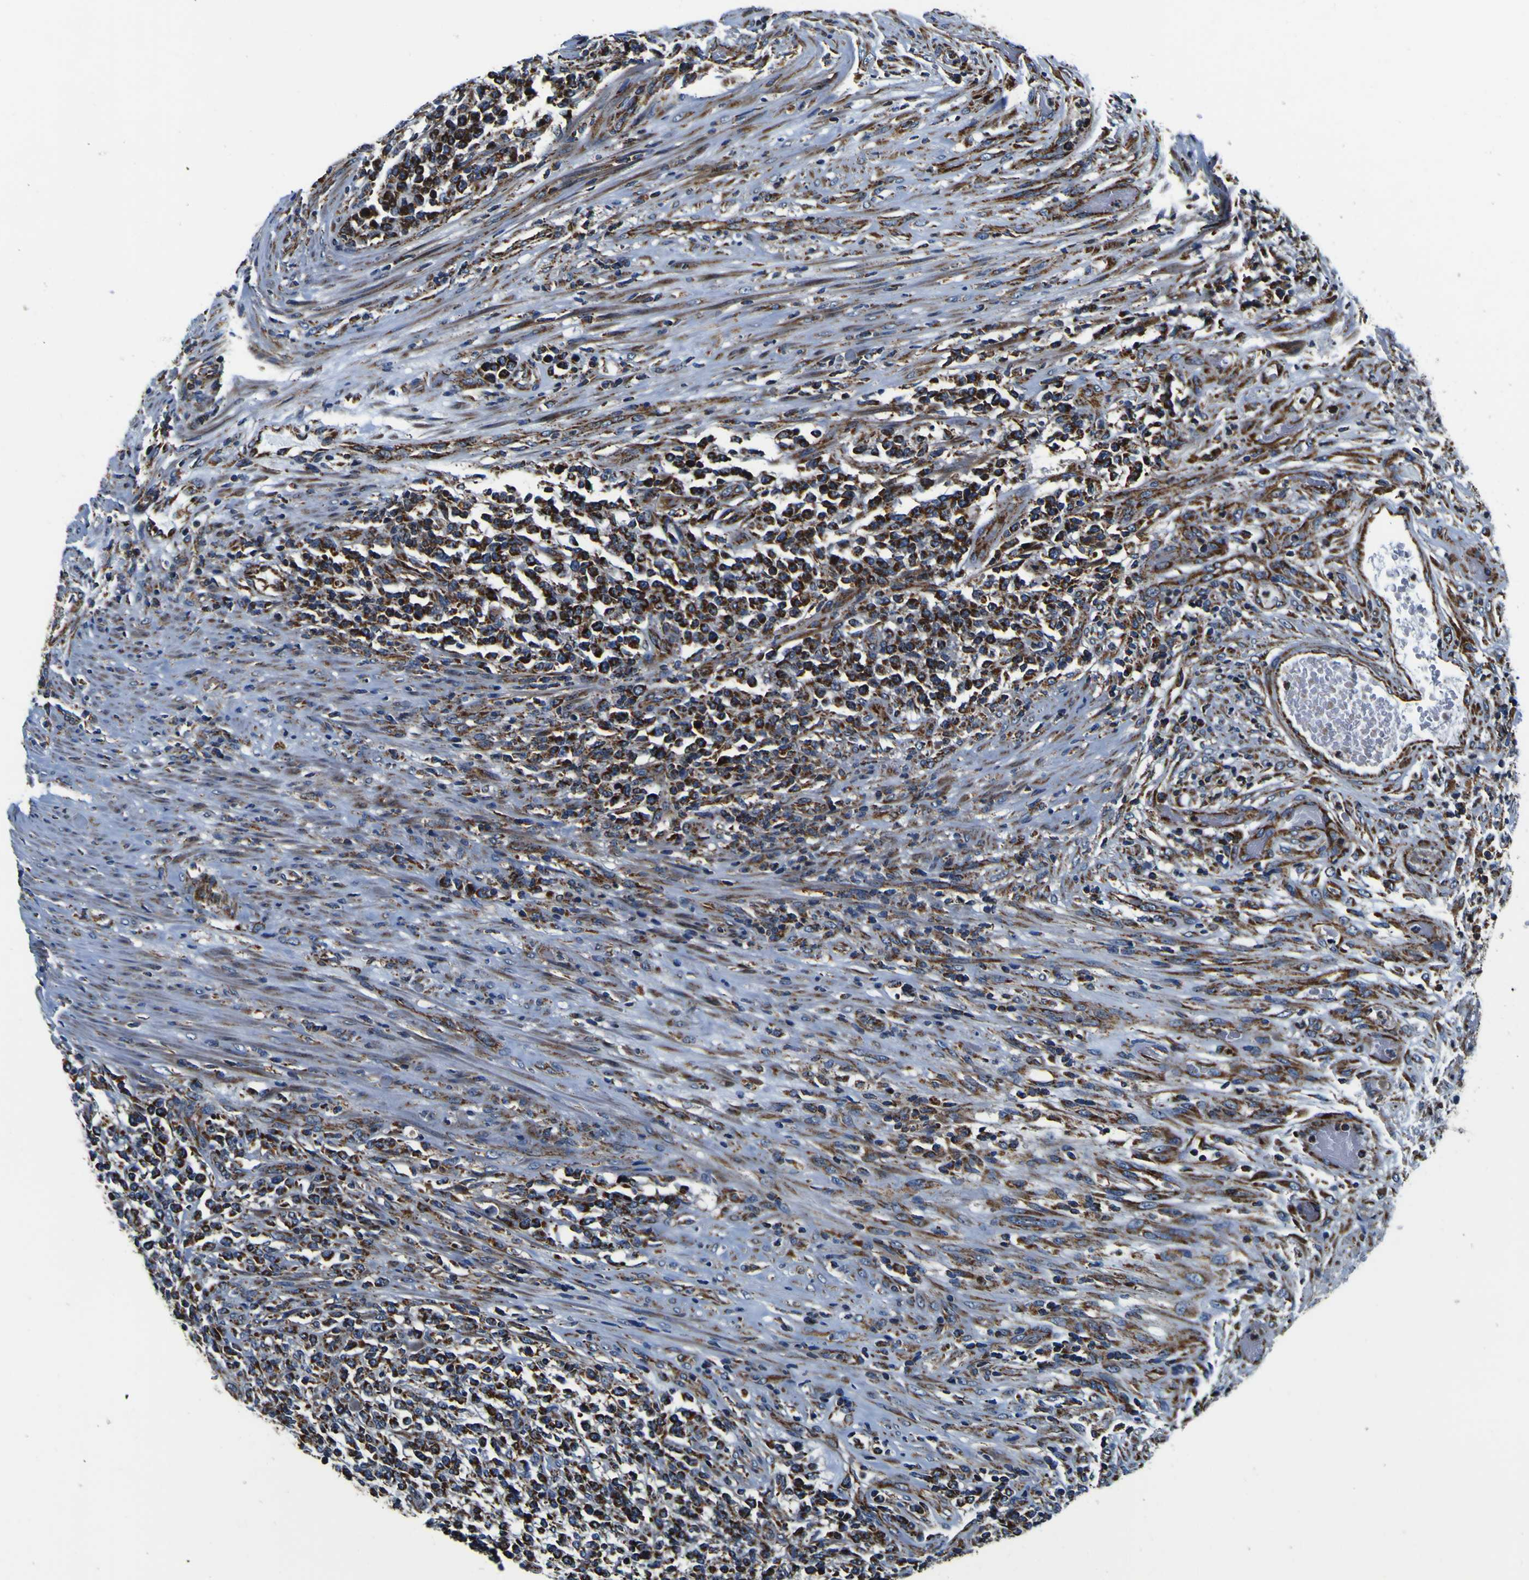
{"staining": {"intensity": "strong", "quantity": "25%-75%", "location": "cytoplasmic/membranous"}, "tissue": "lymphoma", "cell_type": "Tumor cells", "image_type": "cancer", "snomed": [{"axis": "morphology", "description": "Malignant lymphoma, non-Hodgkin's type, High grade"}, {"axis": "topography", "description": "Soft tissue"}], "caption": "Tumor cells exhibit strong cytoplasmic/membranous expression in about 25%-75% of cells in high-grade malignant lymphoma, non-Hodgkin's type.", "gene": "PTRH2", "patient": {"sex": "male", "age": 18}}